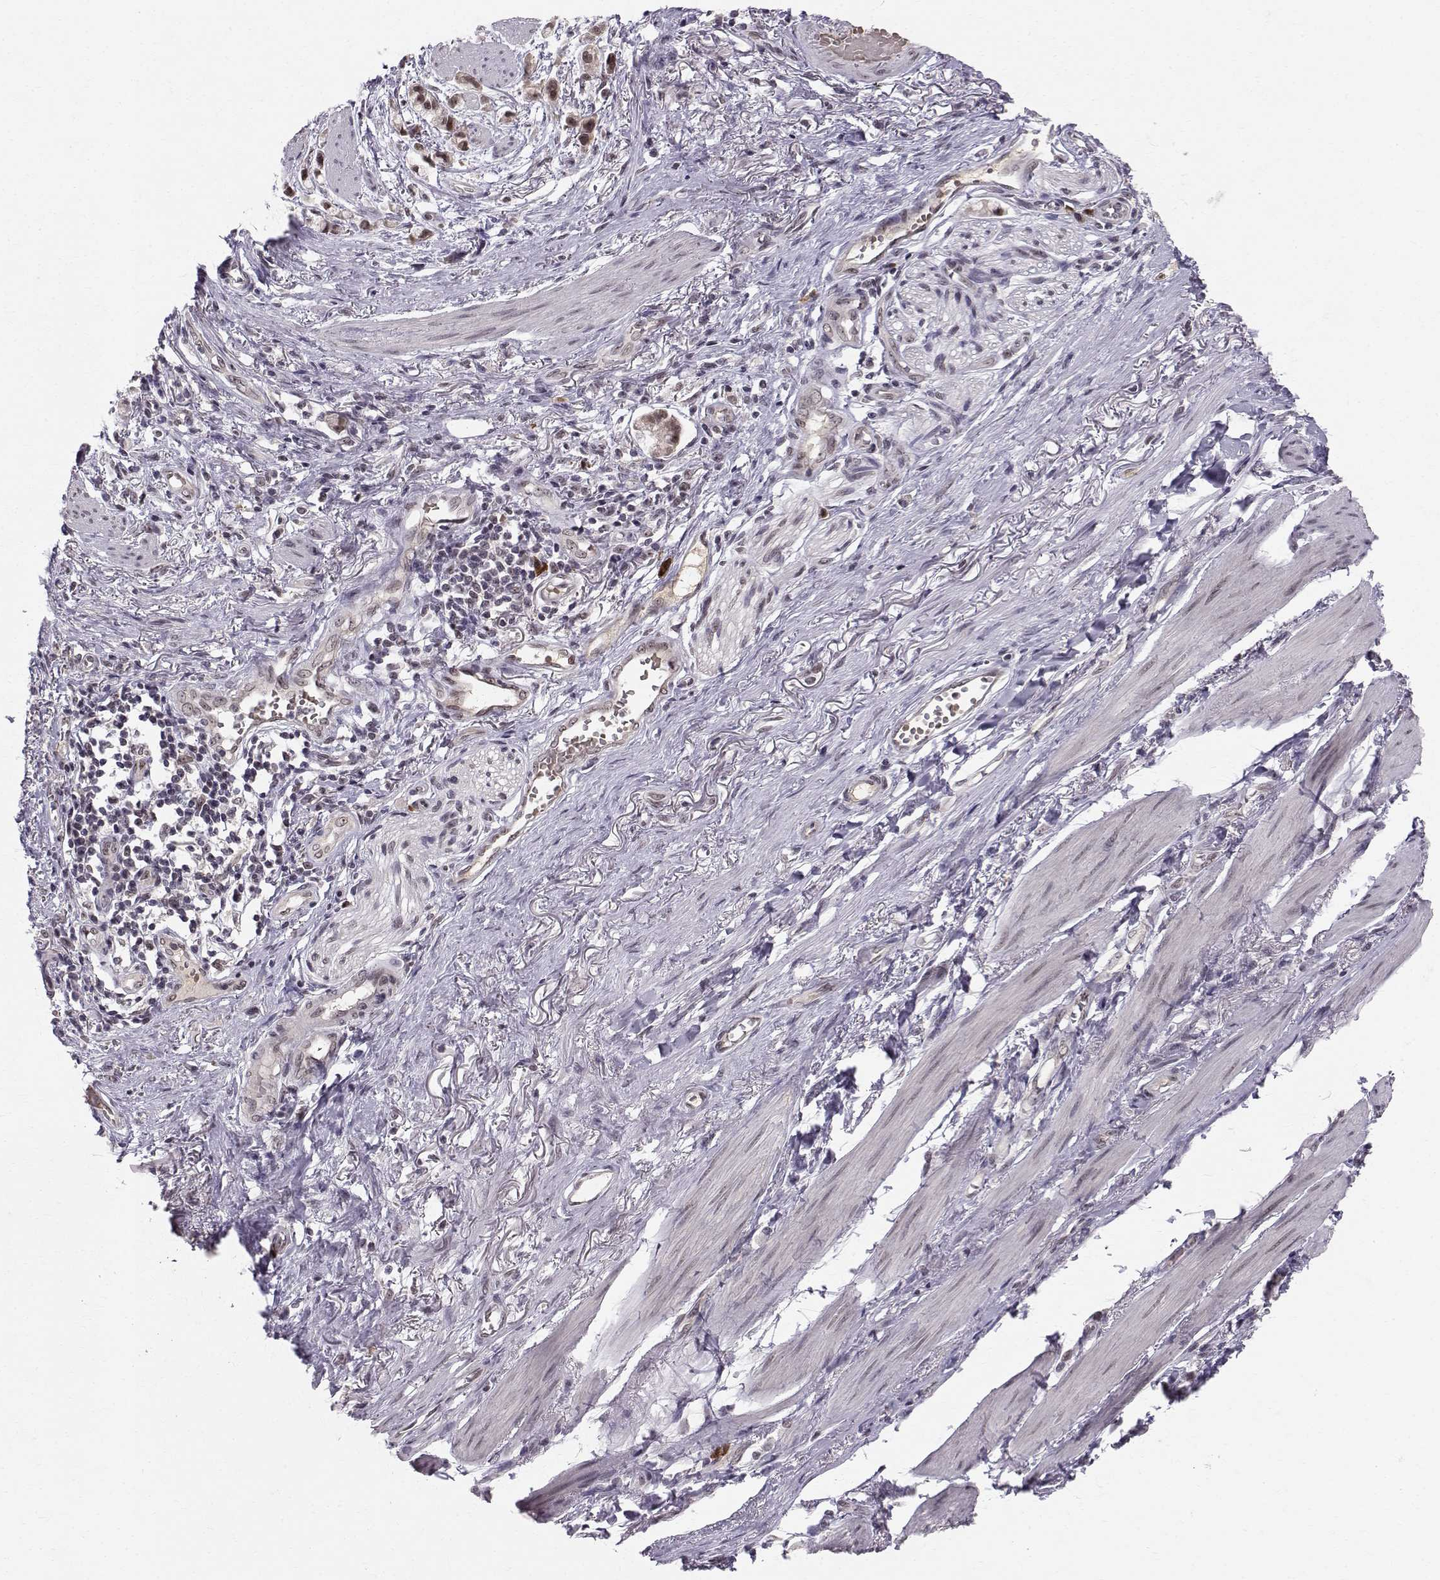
{"staining": {"intensity": "strong", "quantity": ">75%", "location": "nuclear"}, "tissue": "stomach cancer", "cell_type": "Tumor cells", "image_type": "cancer", "snomed": [{"axis": "morphology", "description": "Adenocarcinoma, NOS"}, {"axis": "topography", "description": "Stomach"}], "caption": "Immunohistochemical staining of human adenocarcinoma (stomach) reveals high levels of strong nuclear protein positivity in approximately >75% of tumor cells.", "gene": "RPP38", "patient": {"sex": "female", "age": 81}}